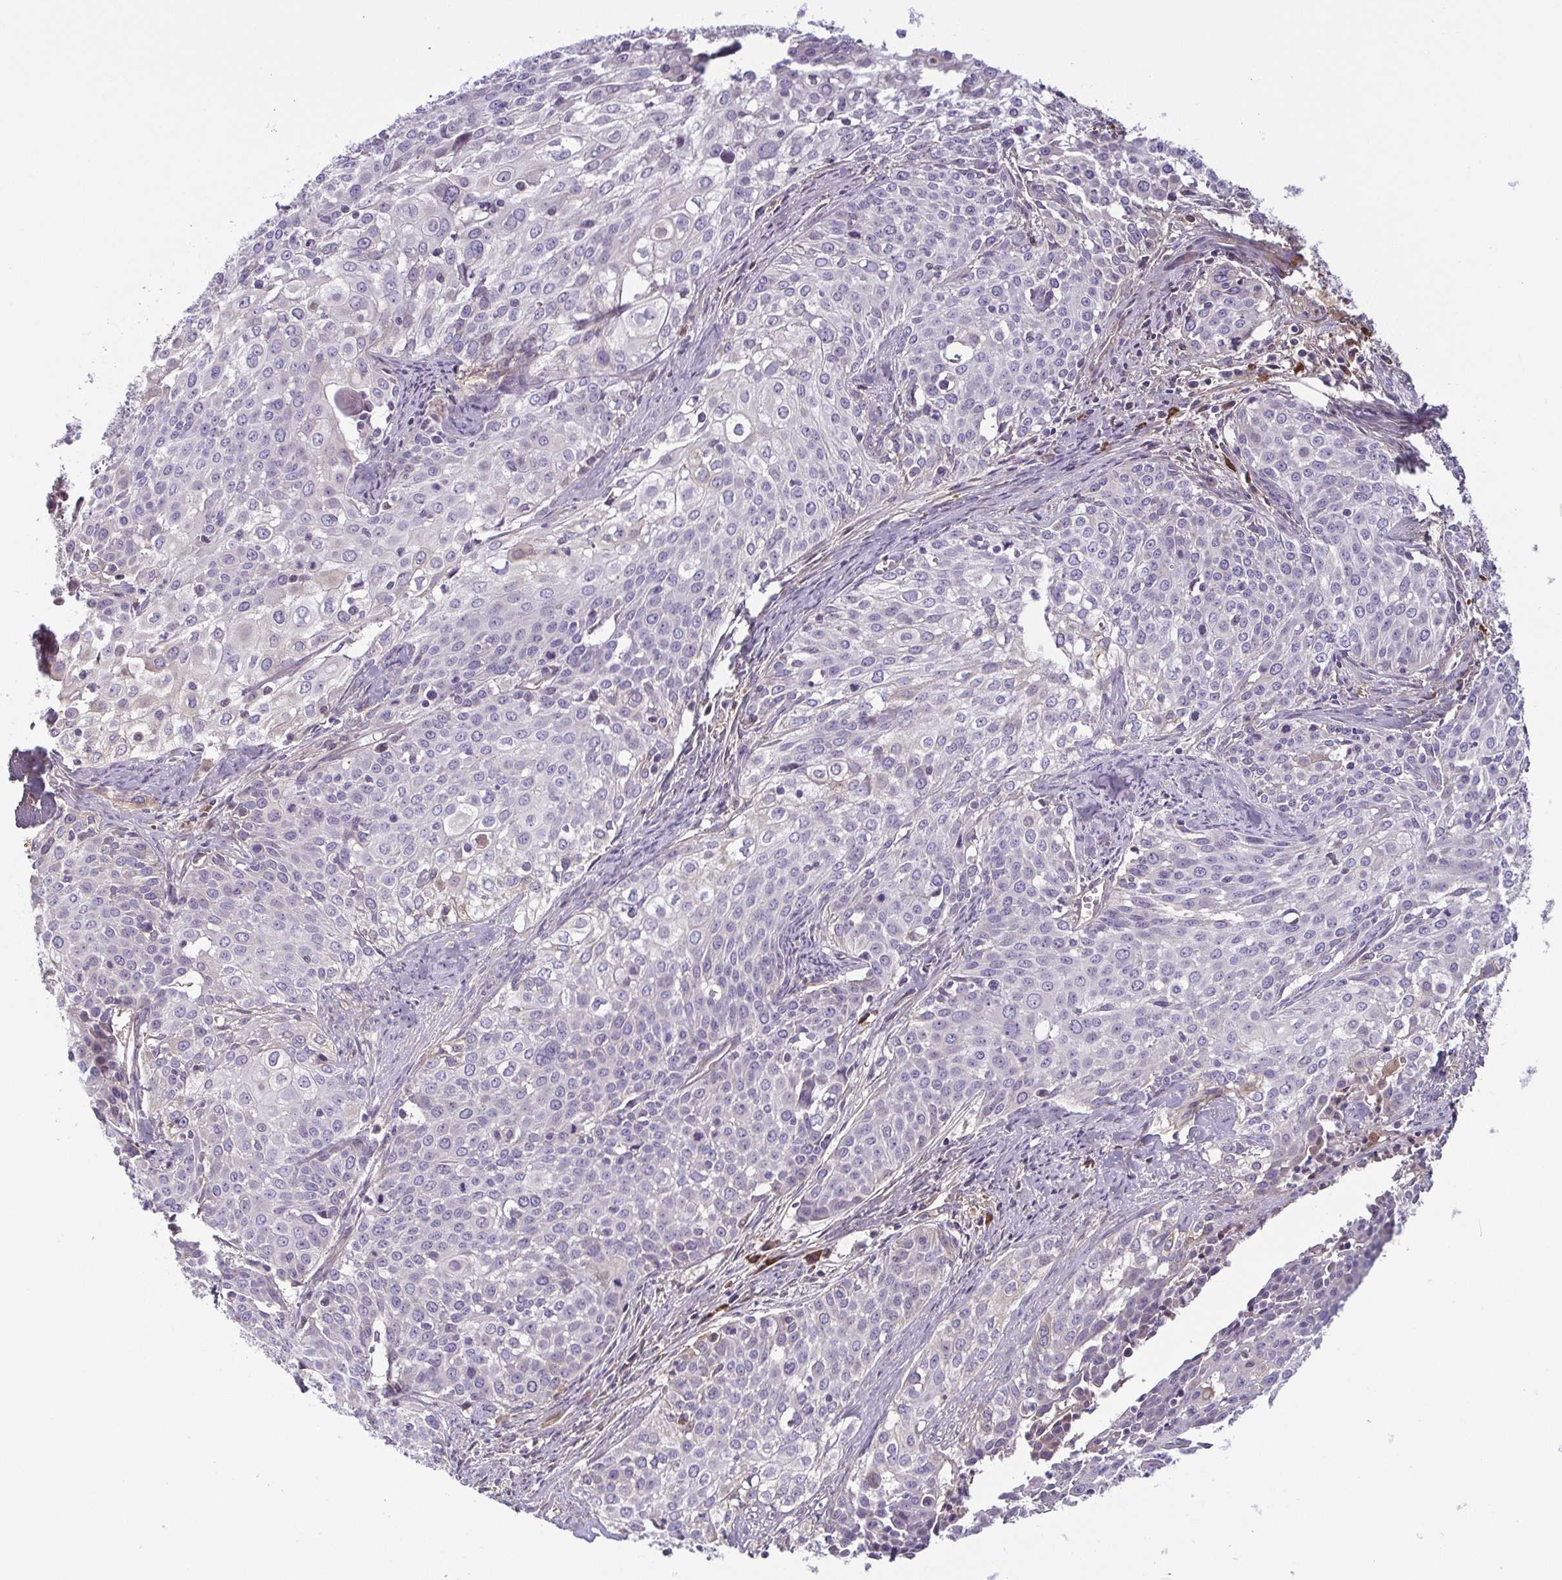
{"staining": {"intensity": "negative", "quantity": "none", "location": "none"}, "tissue": "cervical cancer", "cell_type": "Tumor cells", "image_type": "cancer", "snomed": [{"axis": "morphology", "description": "Squamous cell carcinoma, NOS"}, {"axis": "topography", "description": "Cervix"}], "caption": "A high-resolution image shows immunohistochemistry staining of cervical cancer (squamous cell carcinoma), which exhibits no significant staining in tumor cells.", "gene": "ECM1", "patient": {"sex": "female", "age": 39}}